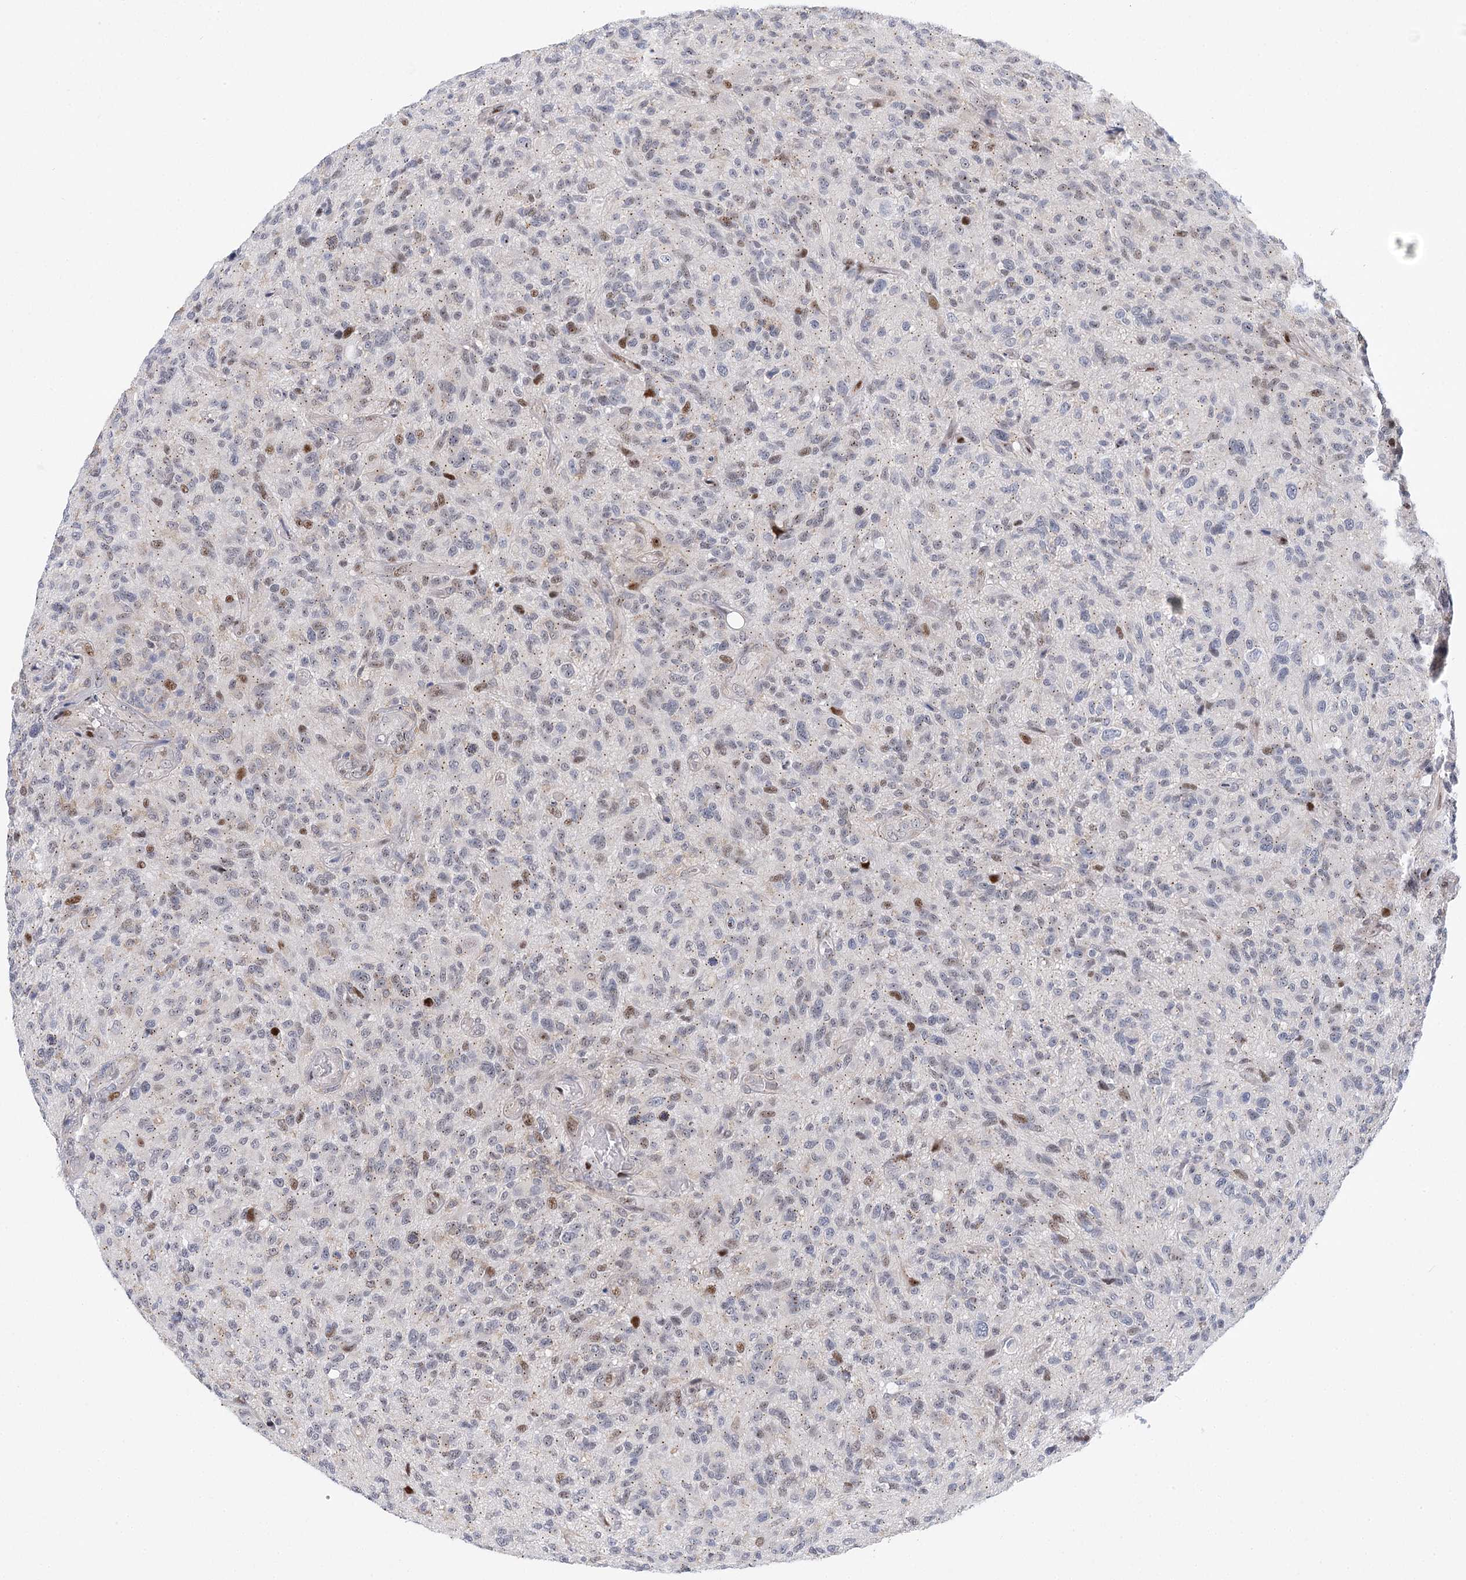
{"staining": {"intensity": "moderate", "quantity": "<25%", "location": "nuclear"}, "tissue": "glioma", "cell_type": "Tumor cells", "image_type": "cancer", "snomed": [{"axis": "morphology", "description": "Glioma, malignant, High grade"}, {"axis": "topography", "description": "Brain"}], "caption": "Immunohistochemistry of glioma shows low levels of moderate nuclear expression in approximately <25% of tumor cells.", "gene": "CAMTA1", "patient": {"sex": "male", "age": 47}}